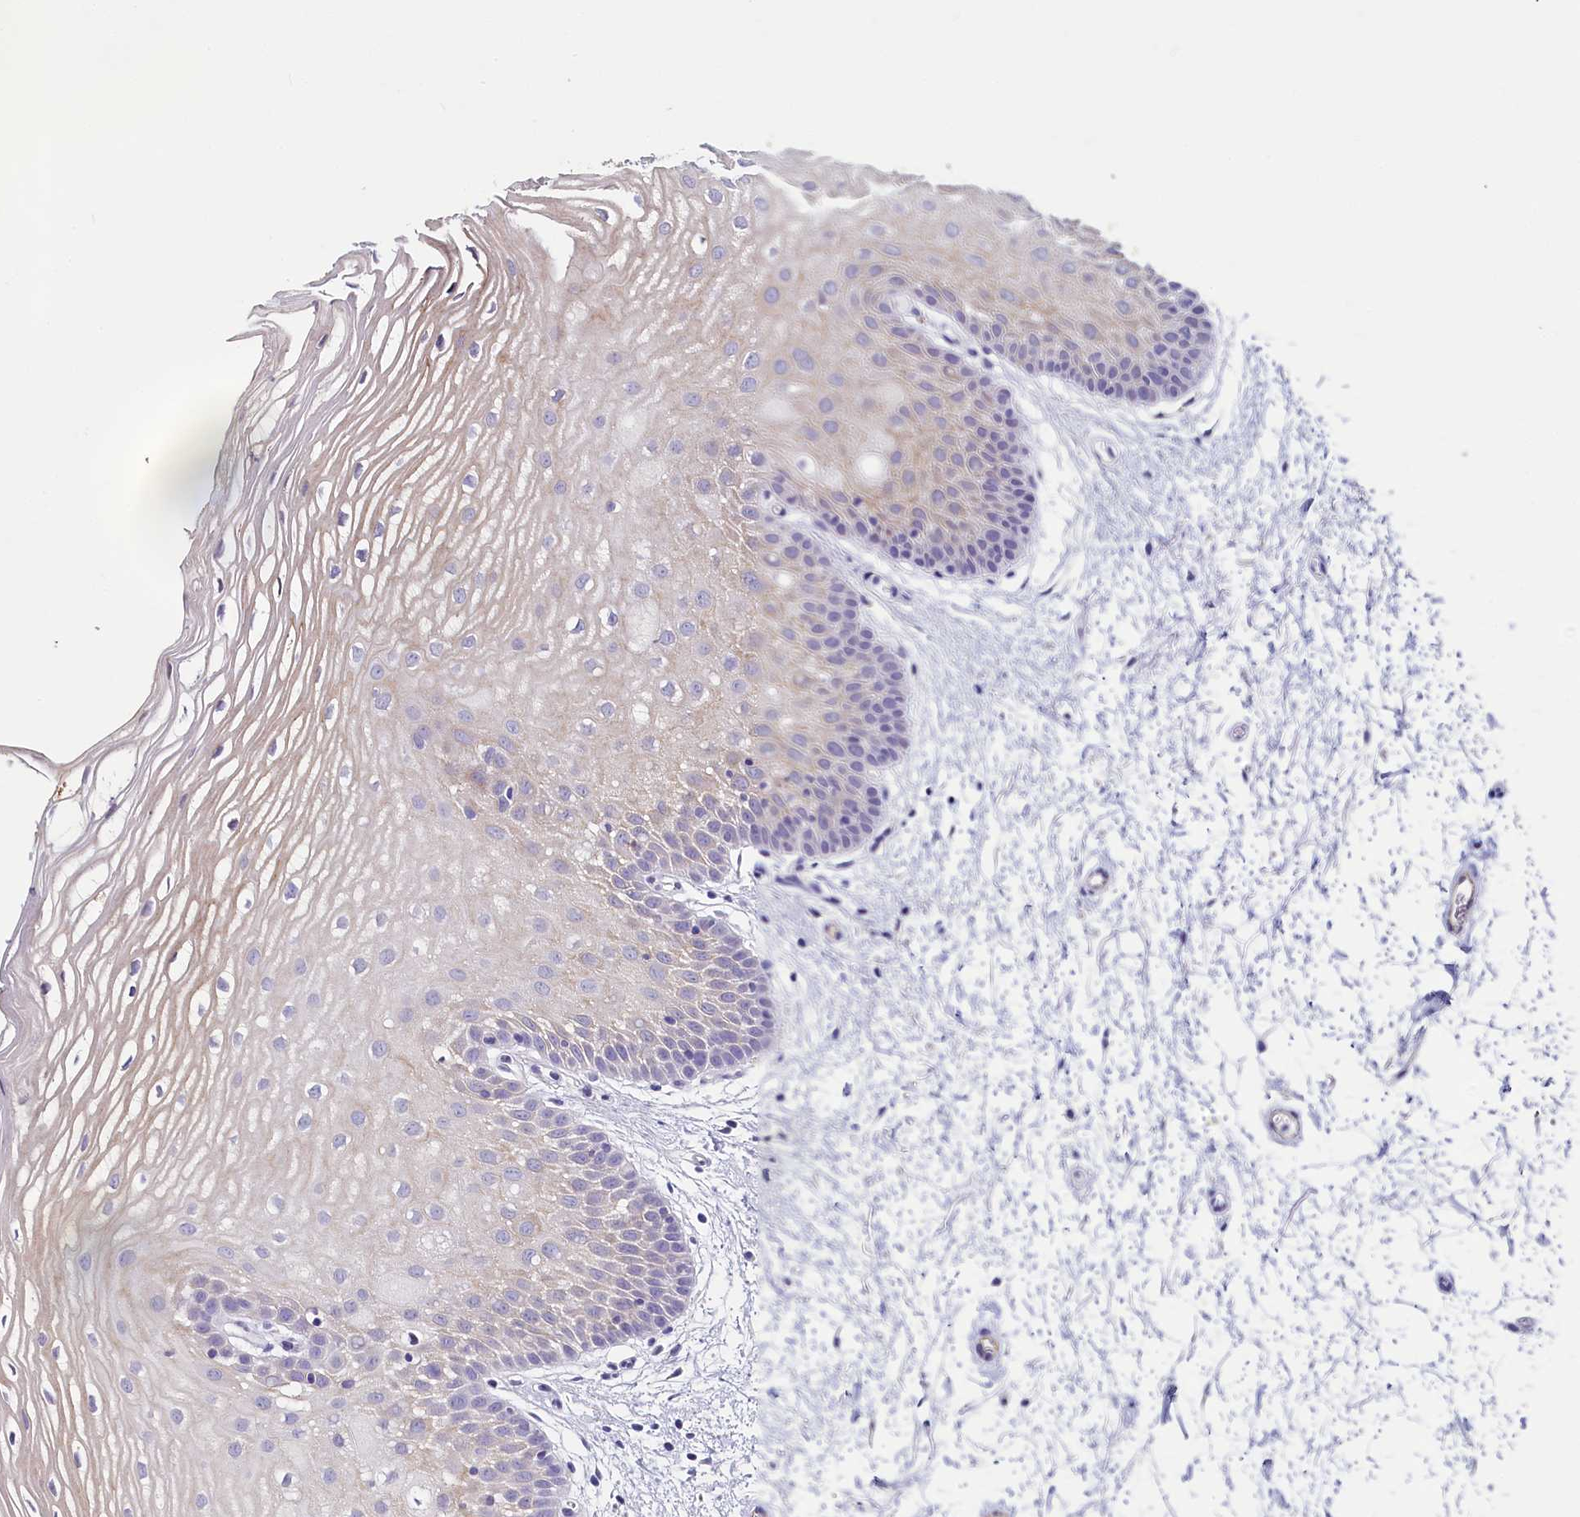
{"staining": {"intensity": "weak", "quantity": "<25%", "location": "cytoplasmic/membranous,nuclear"}, "tissue": "oral mucosa", "cell_type": "Squamous epithelial cells", "image_type": "normal", "snomed": [{"axis": "morphology", "description": "Normal tissue, NOS"}, {"axis": "topography", "description": "Oral tissue"}, {"axis": "topography", "description": "Tounge, NOS"}], "caption": "Immunohistochemical staining of unremarkable oral mucosa reveals no significant staining in squamous epithelial cells. Nuclei are stained in blue.", "gene": "INSC", "patient": {"sex": "female", "age": 73}}